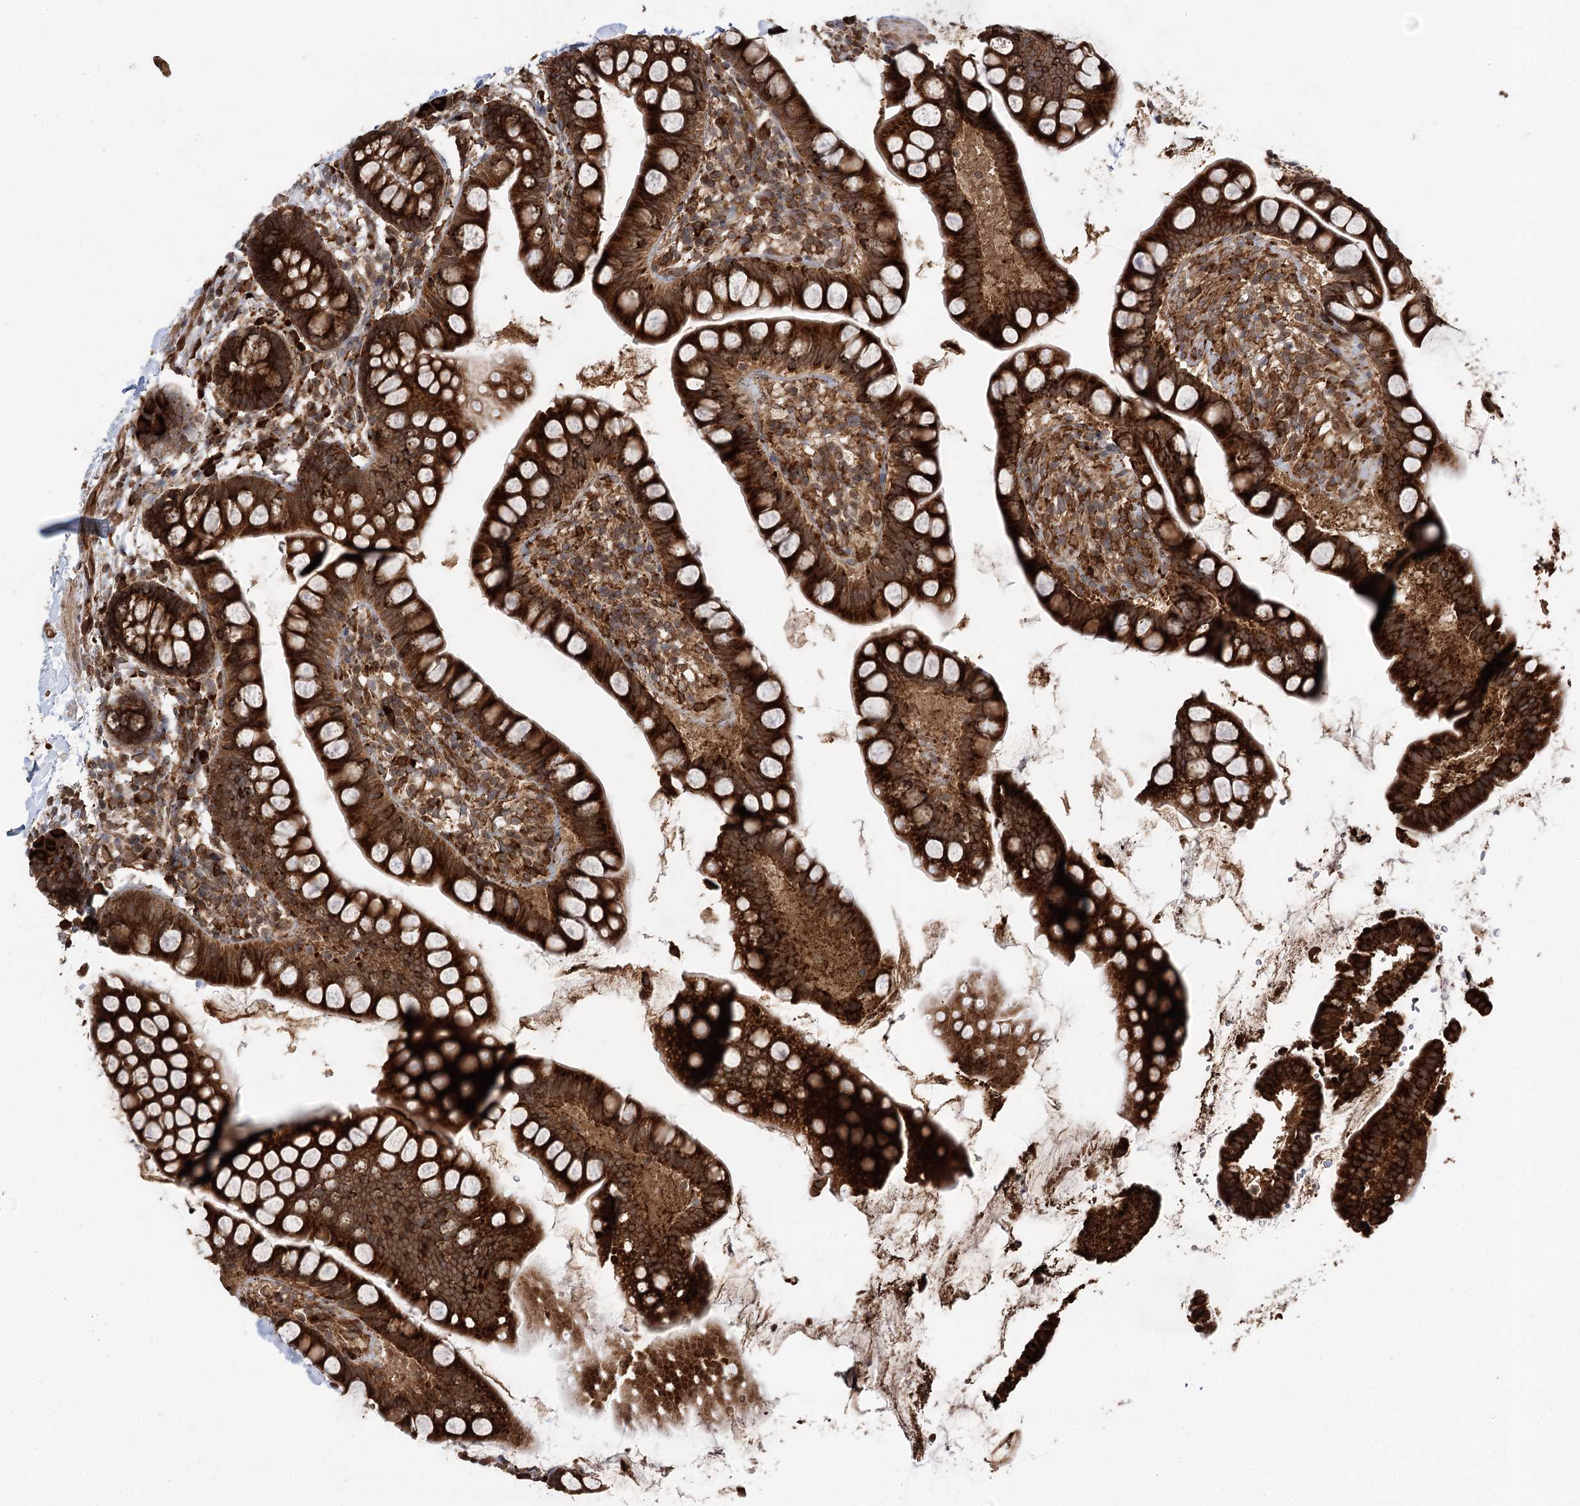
{"staining": {"intensity": "strong", "quantity": ">75%", "location": "cytoplasmic/membranous"}, "tissue": "small intestine", "cell_type": "Glandular cells", "image_type": "normal", "snomed": [{"axis": "morphology", "description": "Normal tissue, NOS"}, {"axis": "topography", "description": "Small intestine"}], "caption": "The micrograph displays immunohistochemical staining of unremarkable small intestine. There is strong cytoplasmic/membranous positivity is present in approximately >75% of glandular cells. The staining is performed using DAB brown chromogen to label protein expression. The nuclei are counter-stained blue using hematoxylin.", "gene": "DNAJB14", "patient": {"sex": "female", "age": 84}}